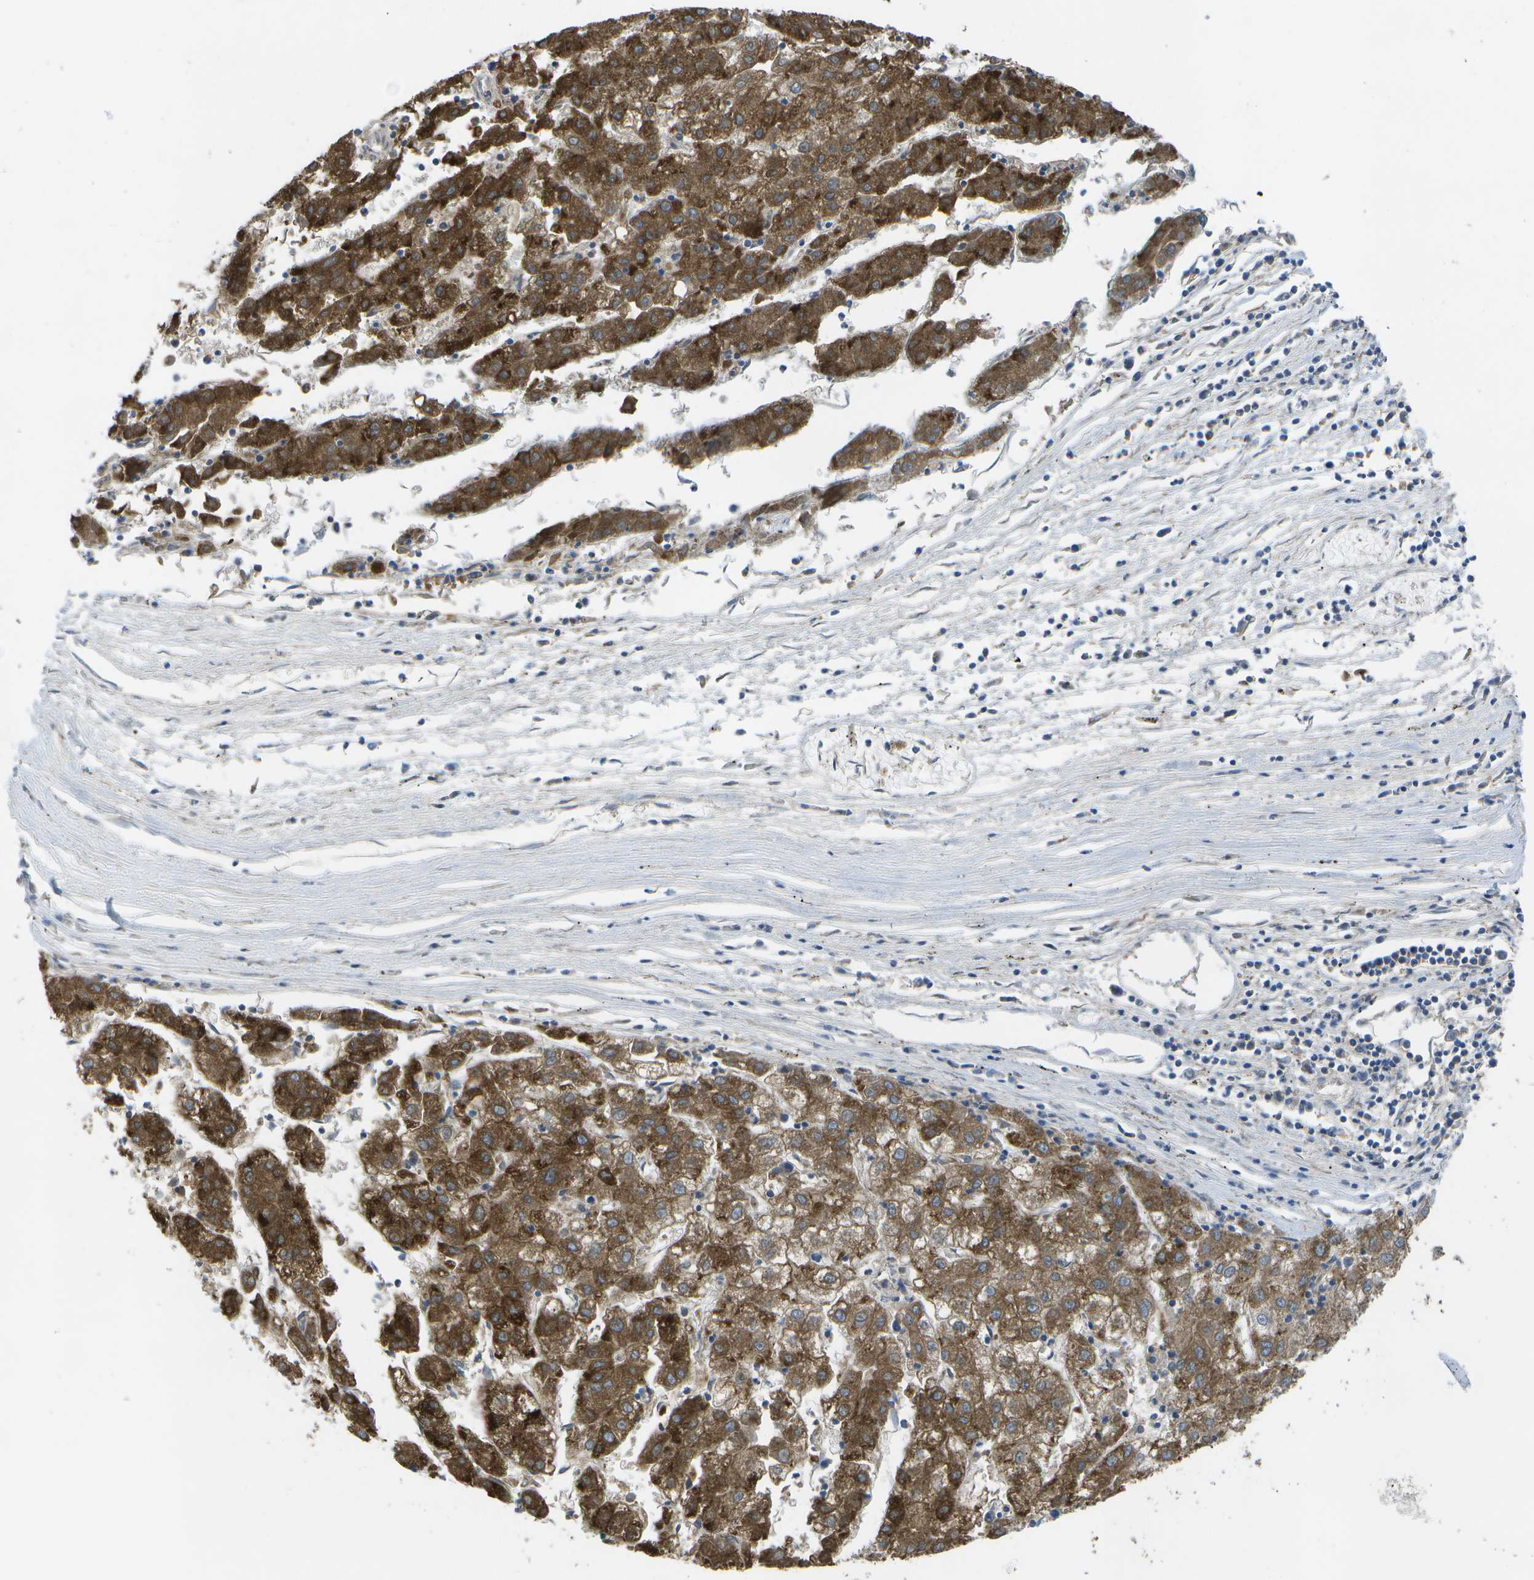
{"staining": {"intensity": "strong", "quantity": ">75%", "location": "cytoplasmic/membranous"}, "tissue": "liver cancer", "cell_type": "Tumor cells", "image_type": "cancer", "snomed": [{"axis": "morphology", "description": "Carcinoma, Hepatocellular, NOS"}, {"axis": "topography", "description": "Liver"}], "caption": "This is an image of immunohistochemistry staining of liver hepatocellular carcinoma, which shows strong expression in the cytoplasmic/membranous of tumor cells.", "gene": "DPM3", "patient": {"sex": "male", "age": 72}}